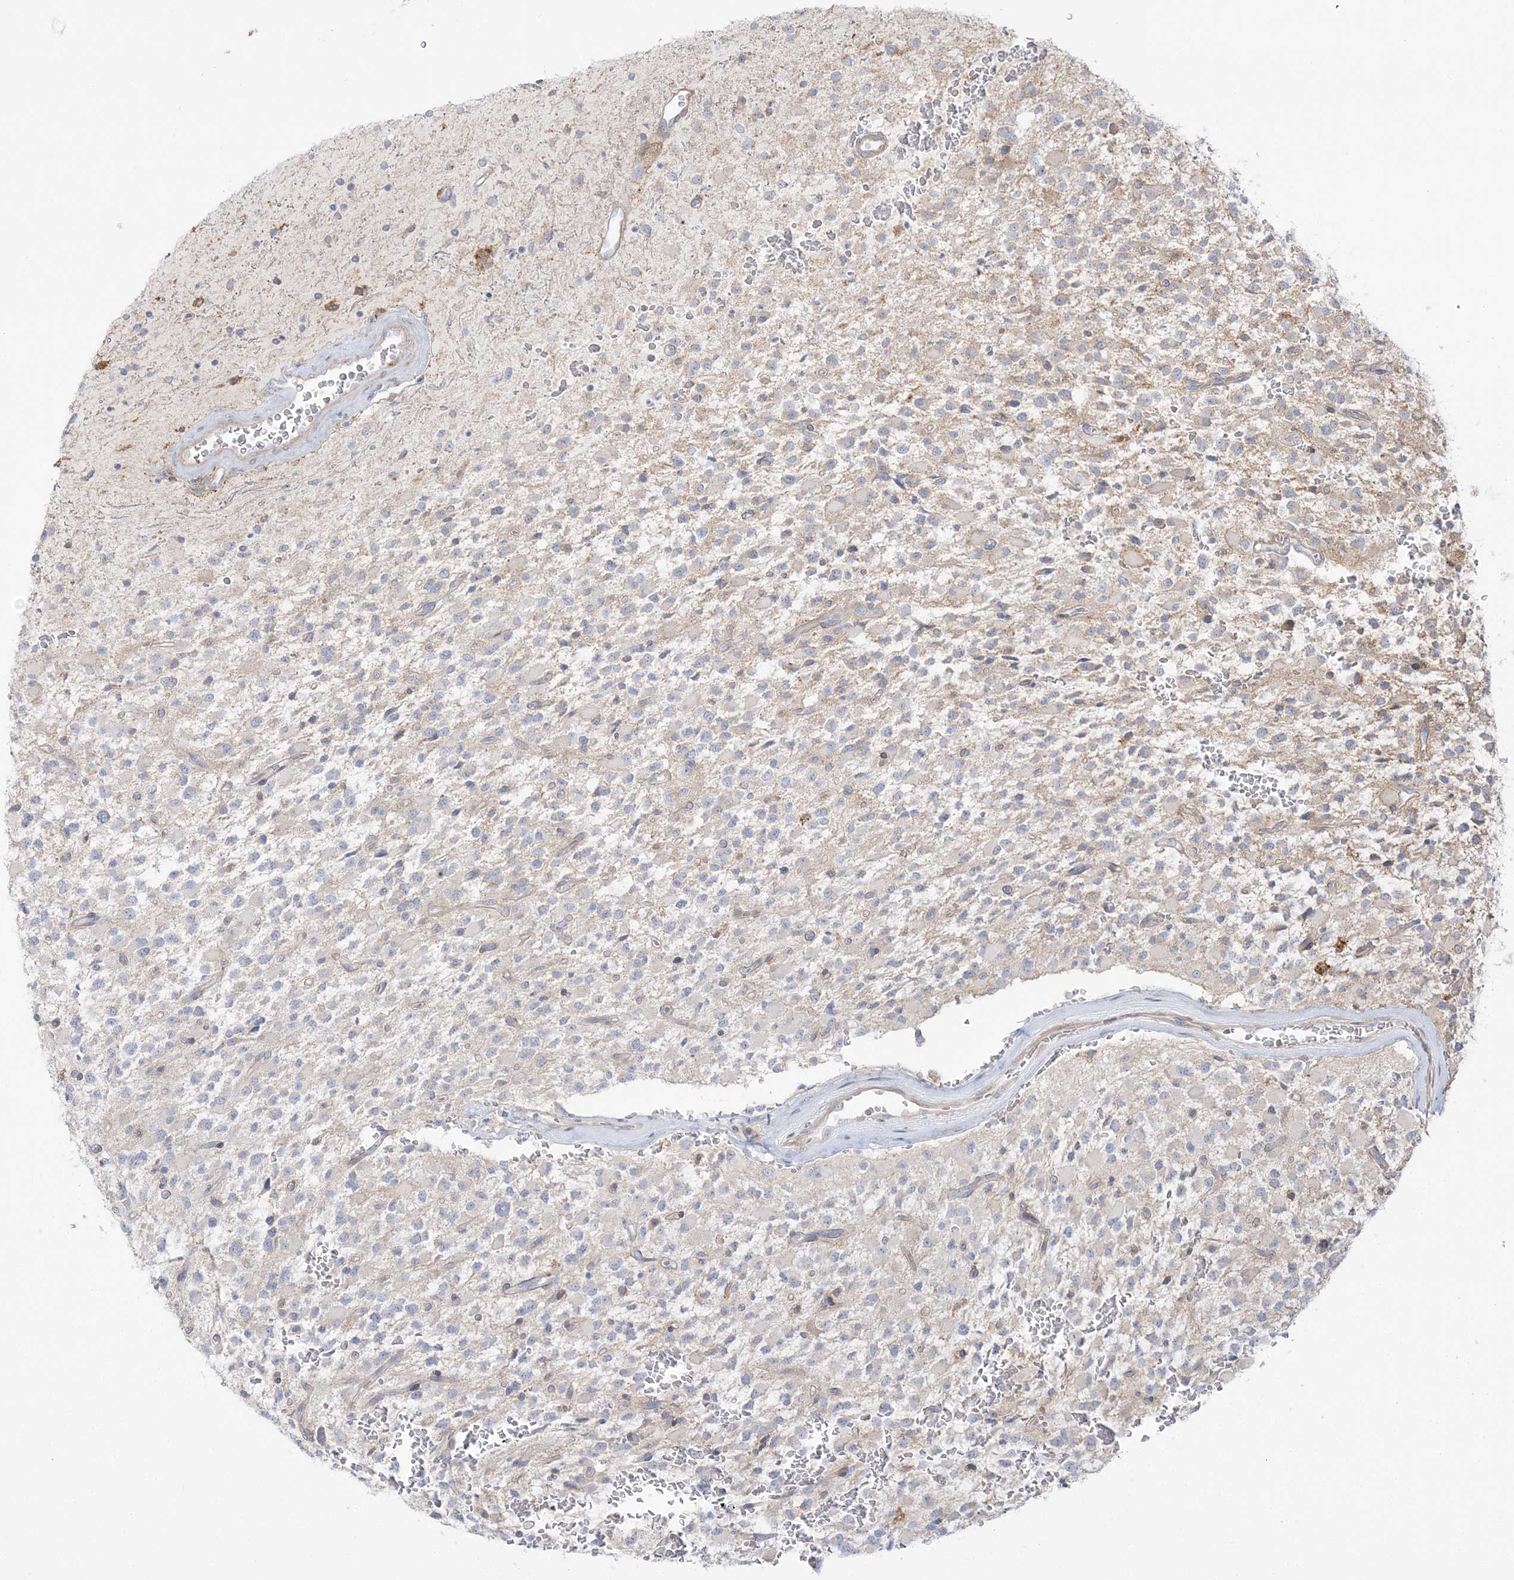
{"staining": {"intensity": "negative", "quantity": "none", "location": "none"}, "tissue": "glioma", "cell_type": "Tumor cells", "image_type": "cancer", "snomed": [{"axis": "morphology", "description": "Glioma, malignant, High grade"}, {"axis": "topography", "description": "Brain"}], "caption": "This is a histopathology image of immunohistochemistry staining of malignant glioma (high-grade), which shows no staining in tumor cells. Nuclei are stained in blue.", "gene": "HAAO", "patient": {"sex": "male", "age": 34}}